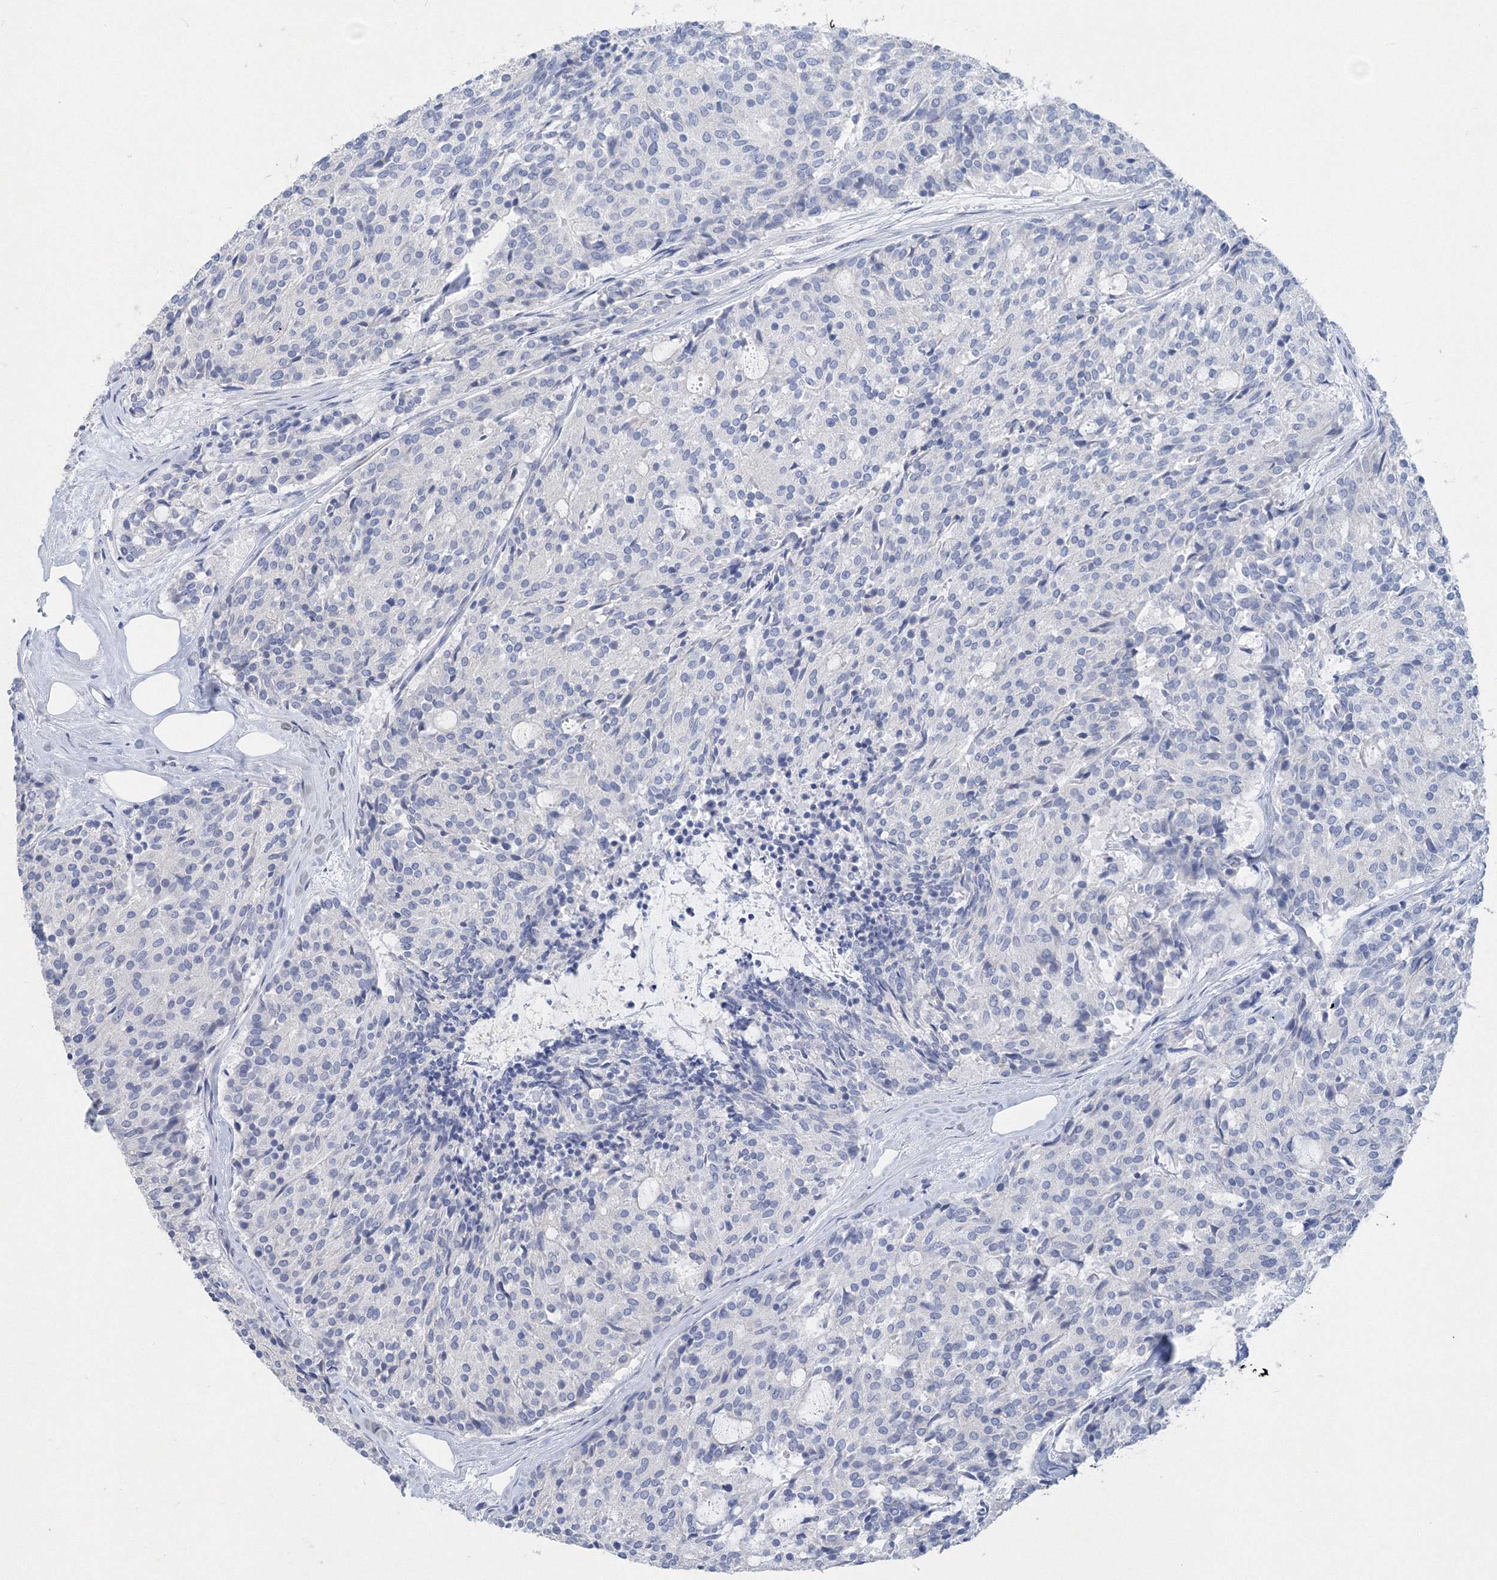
{"staining": {"intensity": "negative", "quantity": "none", "location": "none"}, "tissue": "carcinoid", "cell_type": "Tumor cells", "image_type": "cancer", "snomed": [{"axis": "morphology", "description": "Carcinoid, malignant, NOS"}, {"axis": "topography", "description": "Pancreas"}], "caption": "Tumor cells are negative for brown protein staining in malignant carcinoid. (Stains: DAB (3,3'-diaminobenzidine) immunohistochemistry with hematoxylin counter stain, Microscopy: brightfield microscopy at high magnification).", "gene": "OSBPL6", "patient": {"sex": "female", "age": 54}}